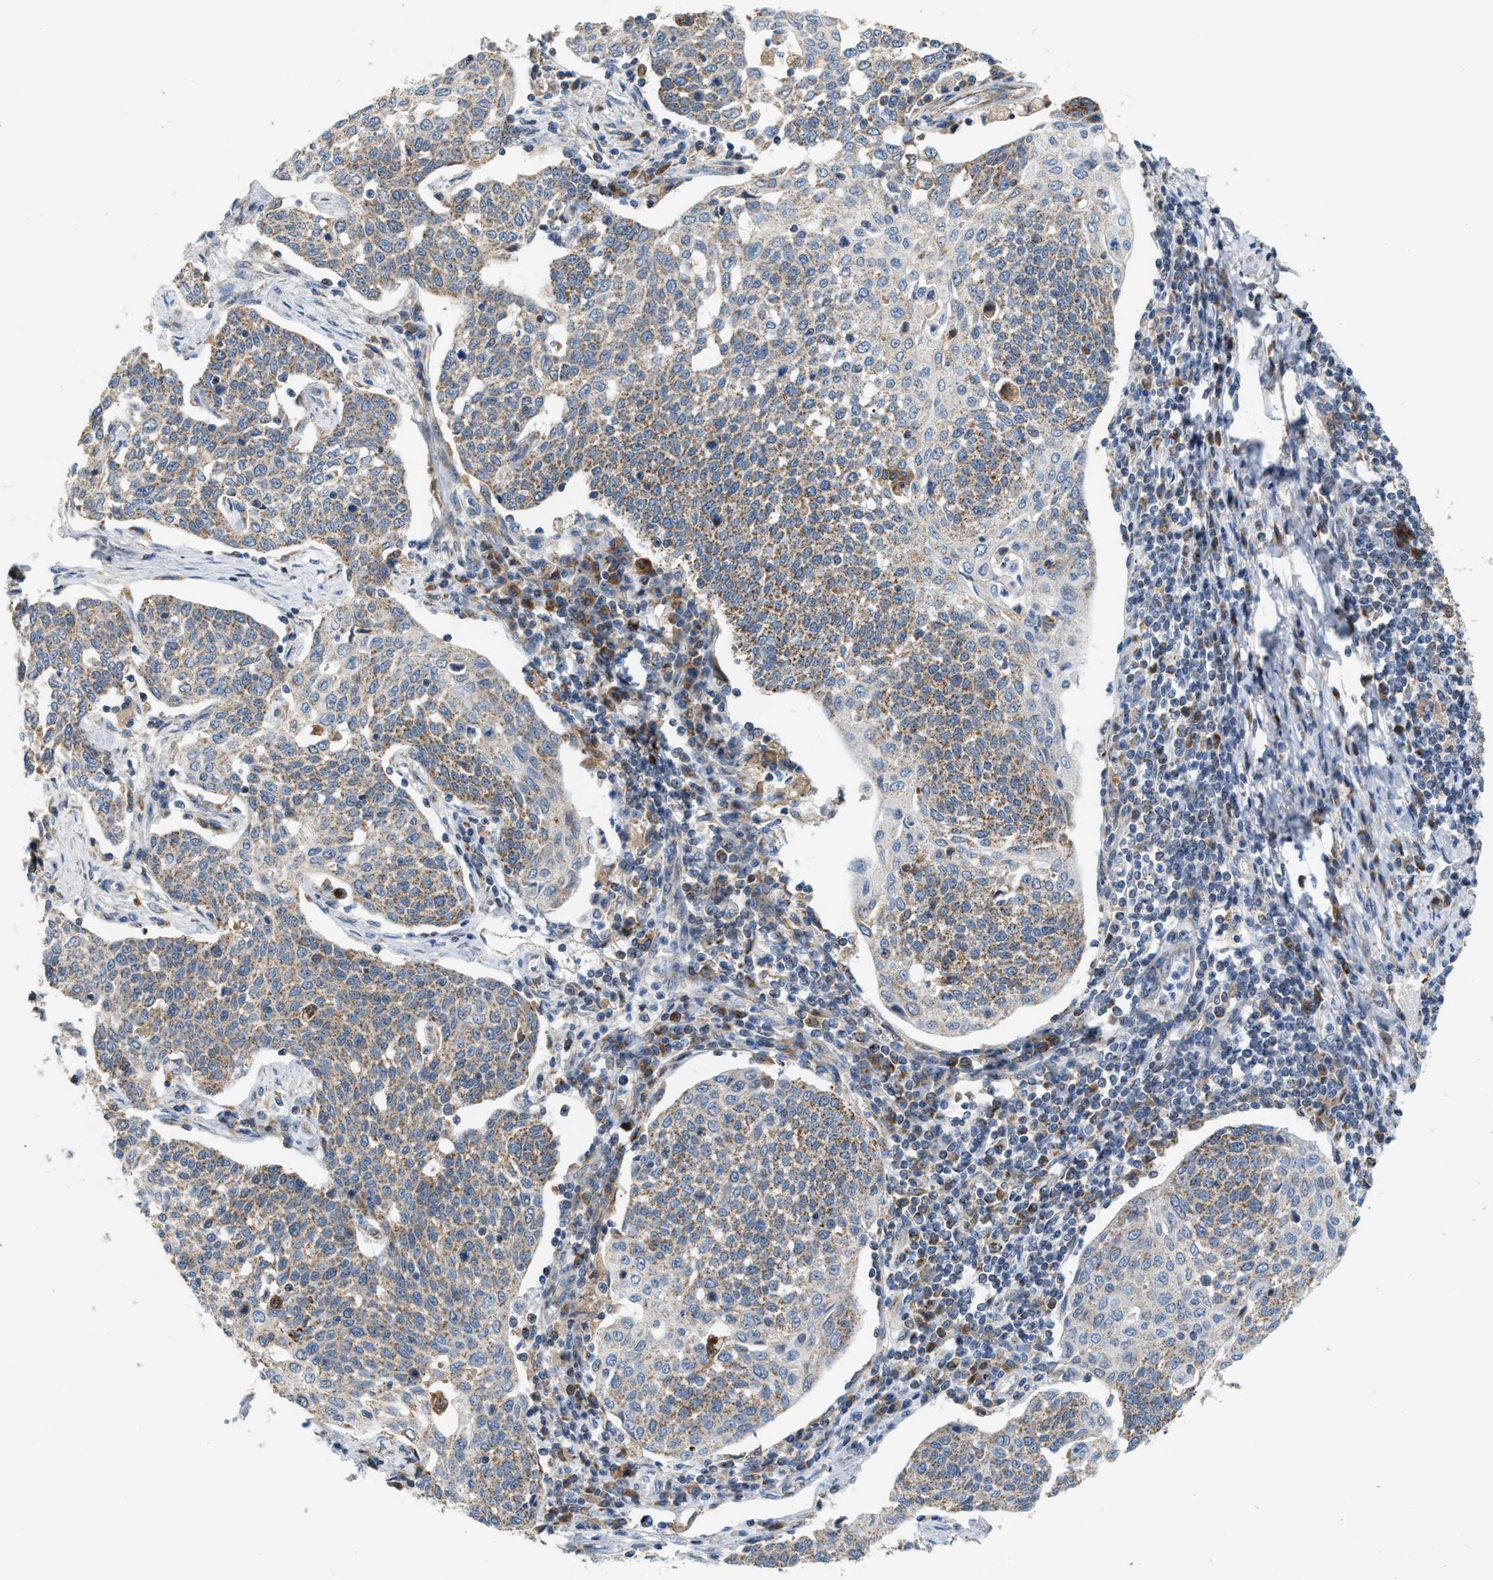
{"staining": {"intensity": "moderate", "quantity": ">75%", "location": "cytoplasmic/membranous"}, "tissue": "cervical cancer", "cell_type": "Tumor cells", "image_type": "cancer", "snomed": [{"axis": "morphology", "description": "Squamous cell carcinoma, NOS"}, {"axis": "topography", "description": "Cervix"}], "caption": "Immunohistochemical staining of human squamous cell carcinoma (cervical) reveals moderate cytoplasmic/membranous protein expression in approximately >75% of tumor cells.", "gene": "PMPCA", "patient": {"sex": "female", "age": 34}}